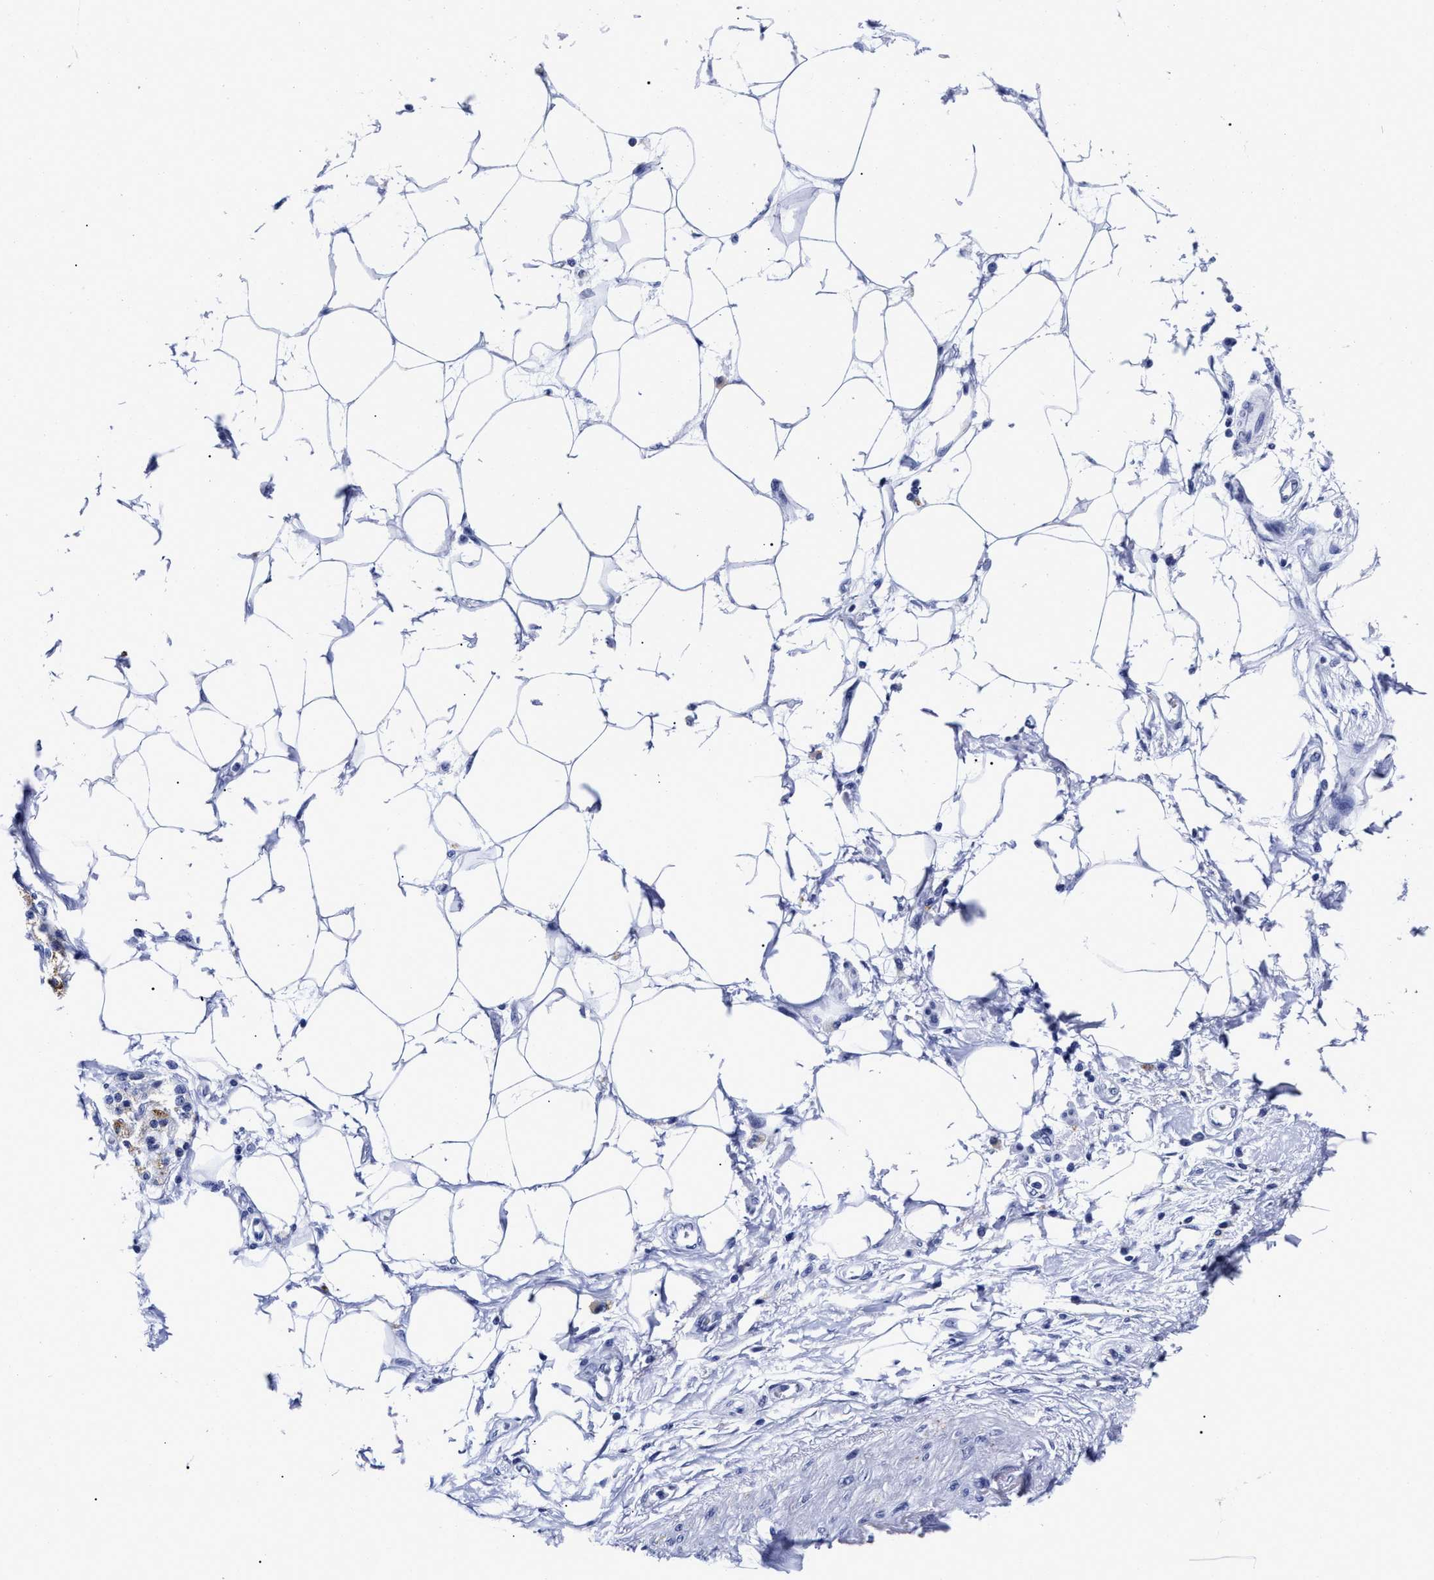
{"staining": {"intensity": "negative", "quantity": "none", "location": "none"}, "tissue": "adipose tissue", "cell_type": "Adipocytes", "image_type": "normal", "snomed": [{"axis": "morphology", "description": "Normal tissue, NOS"}, {"axis": "morphology", "description": "Adenocarcinoma, NOS"}, {"axis": "topography", "description": "Duodenum"}, {"axis": "topography", "description": "Peripheral nerve tissue"}], "caption": "Immunohistochemical staining of benign human adipose tissue demonstrates no significant positivity in adipocytes.", "gene": "LRRC8E", "patient": {"sex": "female", "age": 60}}